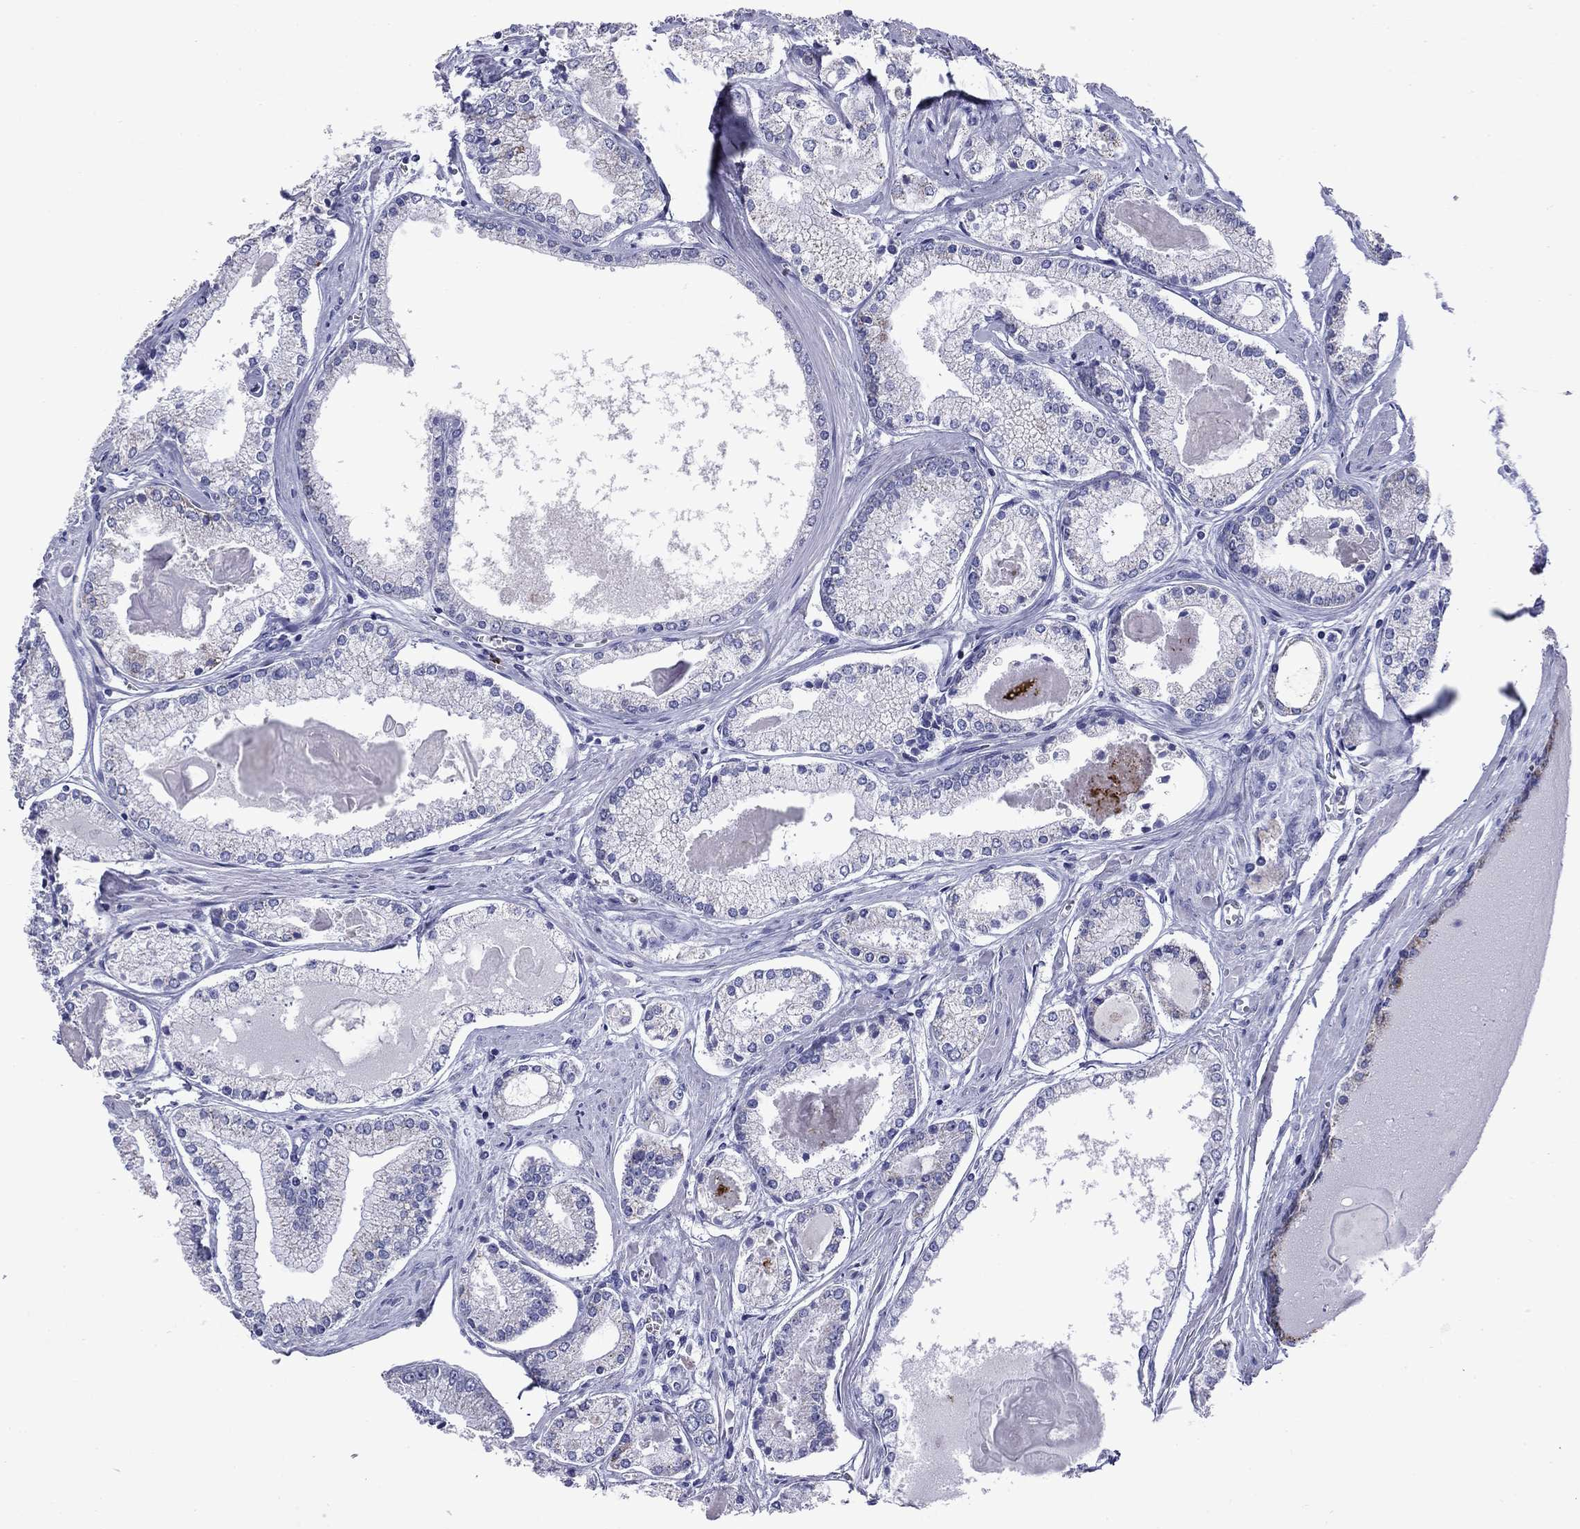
{"staining": {"intensity": "negative", "quantity": "none", "location": "none"}, "tissue": "prostate cancer", "cell_type": "Tumor cells", "image_type": "cancer", "snomed": [{"axis": "morphology", "description": "Adenocarcinoma, NOS"}, {"axis": "topography", "description": "Prostate"}], "caption": "DAB immunohistochemical staining of human prostate cancer shows no significant expression in tumor cells.", "gene": "ACADSB", "patient": {"sex": "male", "age": 72}}